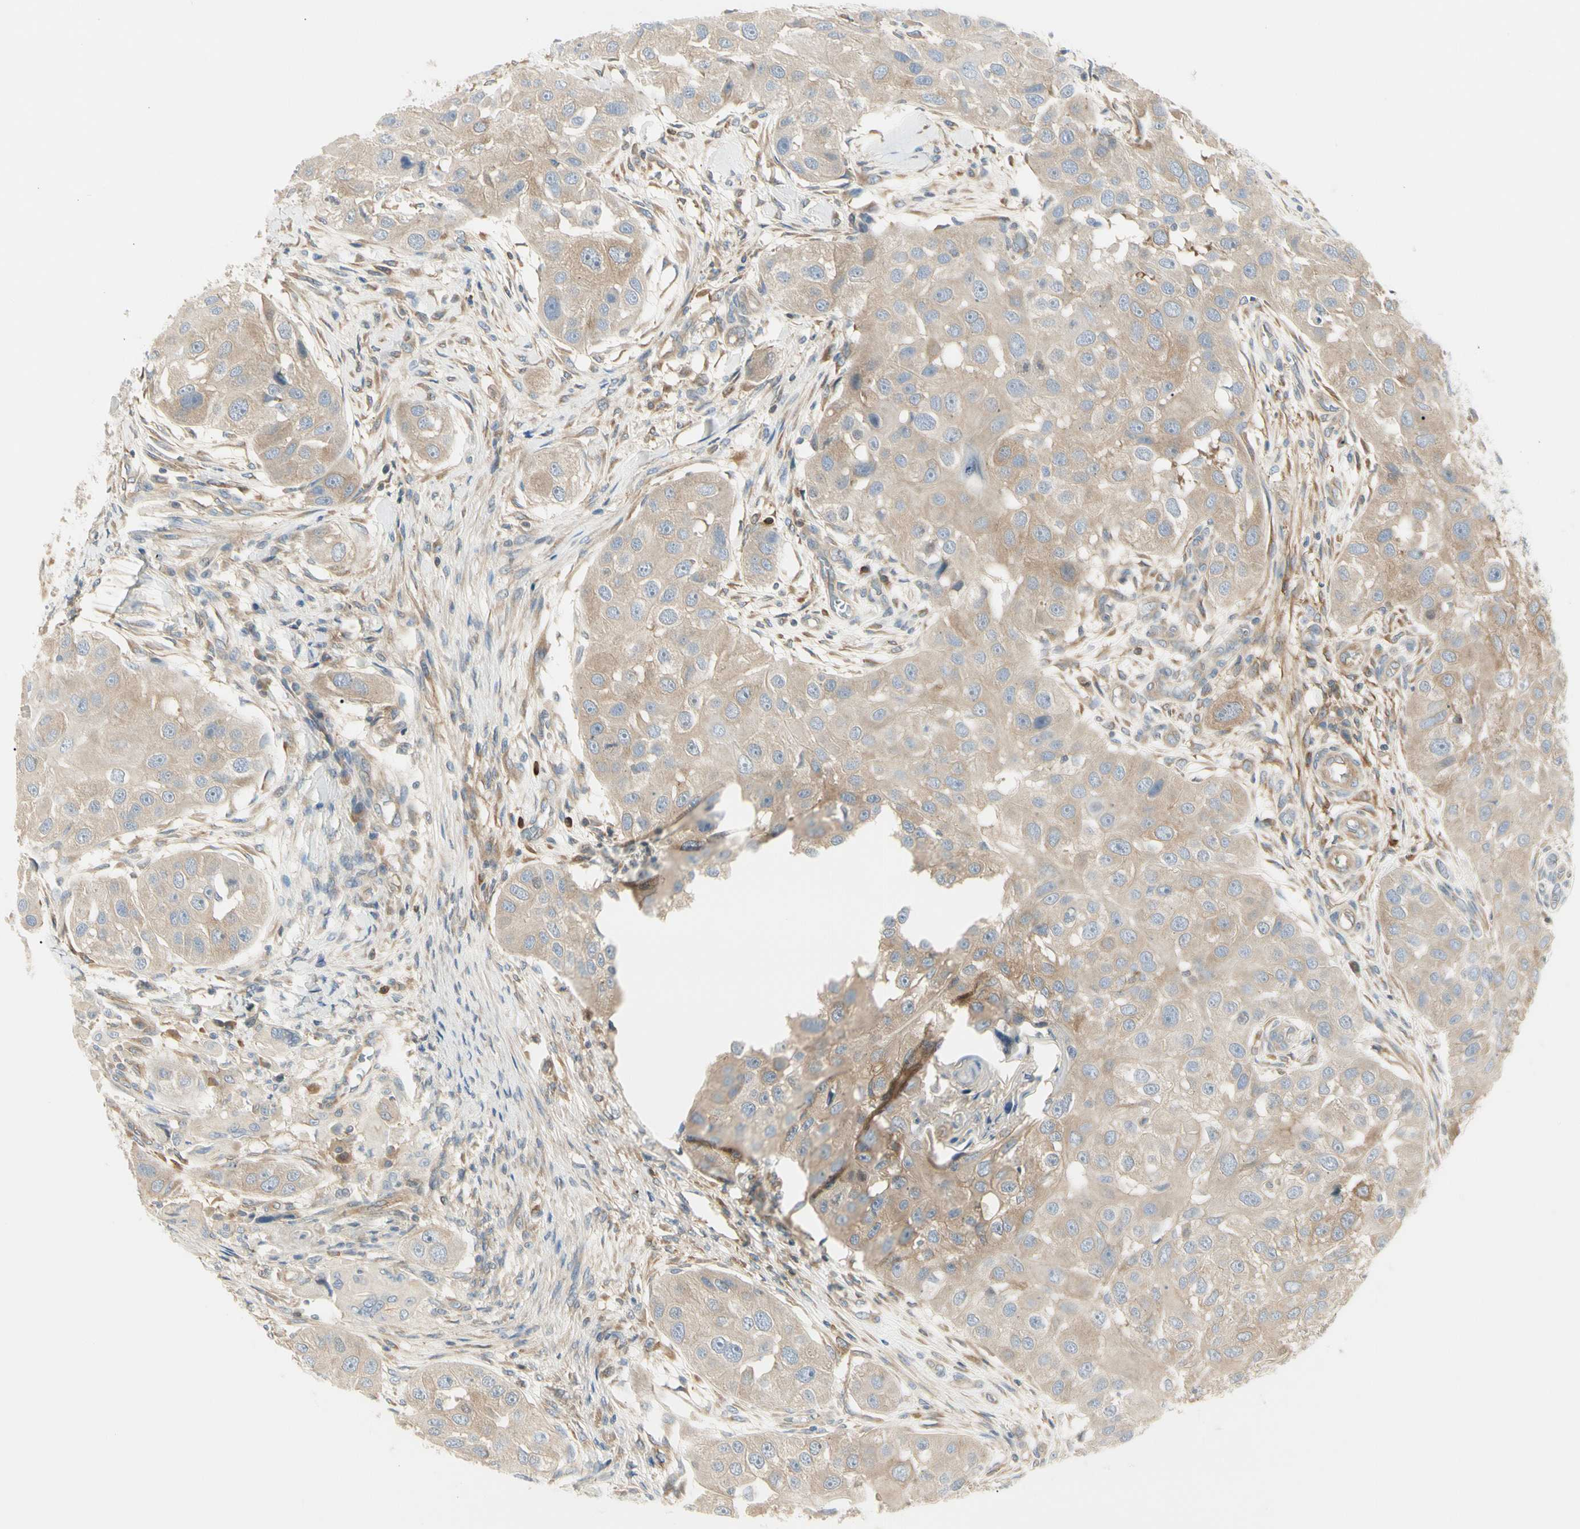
{"staining": {"intensity": "weak", "quantity": ">75%", "location": "cytoplasmic/membranous"}, "tissue": "head and neck cancer", "cell_type": "Tumor cells", "image_type": "cancer", "snomed": [{"axis": "morphology", "description": "Normal tissue, NOS"}, {"axis": "morphology", "description": "Squamous cell carcinoma, NOS"}, {"axis": "topography", "description": "Skeletal muscle"}, {"axis": "topography", "description": "Head-Neck"}], "caption": "High-power microscopy captured an immunohistochemistry (IHC) photomicrograph of head and neck squamous cell carcinoma, revealing weak cytoplasmic/membranous positivity in approximately >75% of tumor cells.", "gene": "NFKB2", "patient": {"sex": "male", "age": 51}}